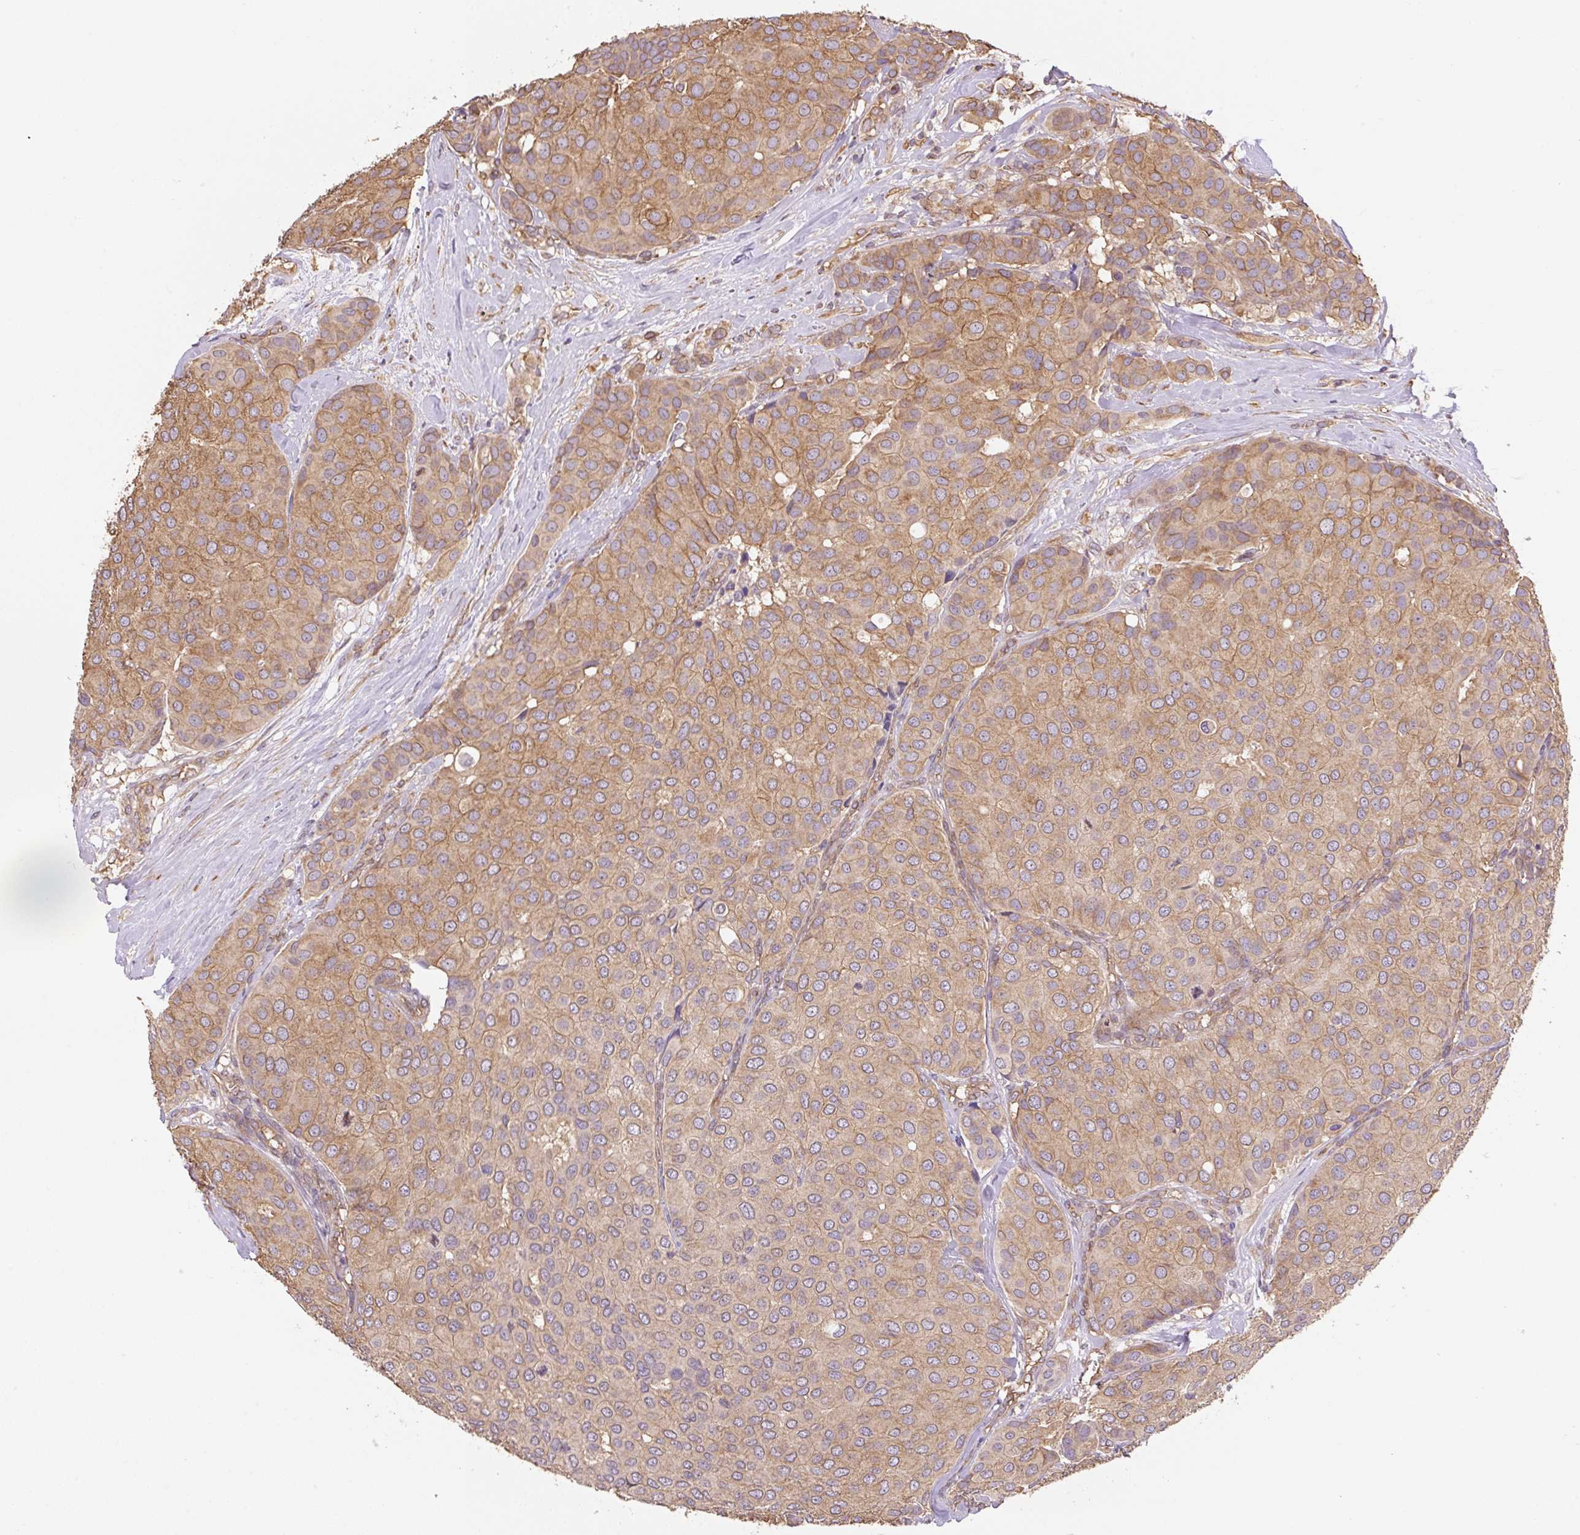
{"staining": {"intensity": "moderate", "quantity": ">75%", "location": "cytoplasmic/membranous"}, "tissue": "breast cancer", "cell_type": "Tumor cells", "image_type": "cancer", "snomed": [{"axis": "morphology", "description": "Duct carcinoma"}, {"axis": "topography", "description": "Breast"}], "caption": "Human breast cancer (intraductal carcinoma) stained with a protein marker shows moderate staining in tumor cells.", "gene": "COX8A", "patient": {"sex": "female", "age": 70}}